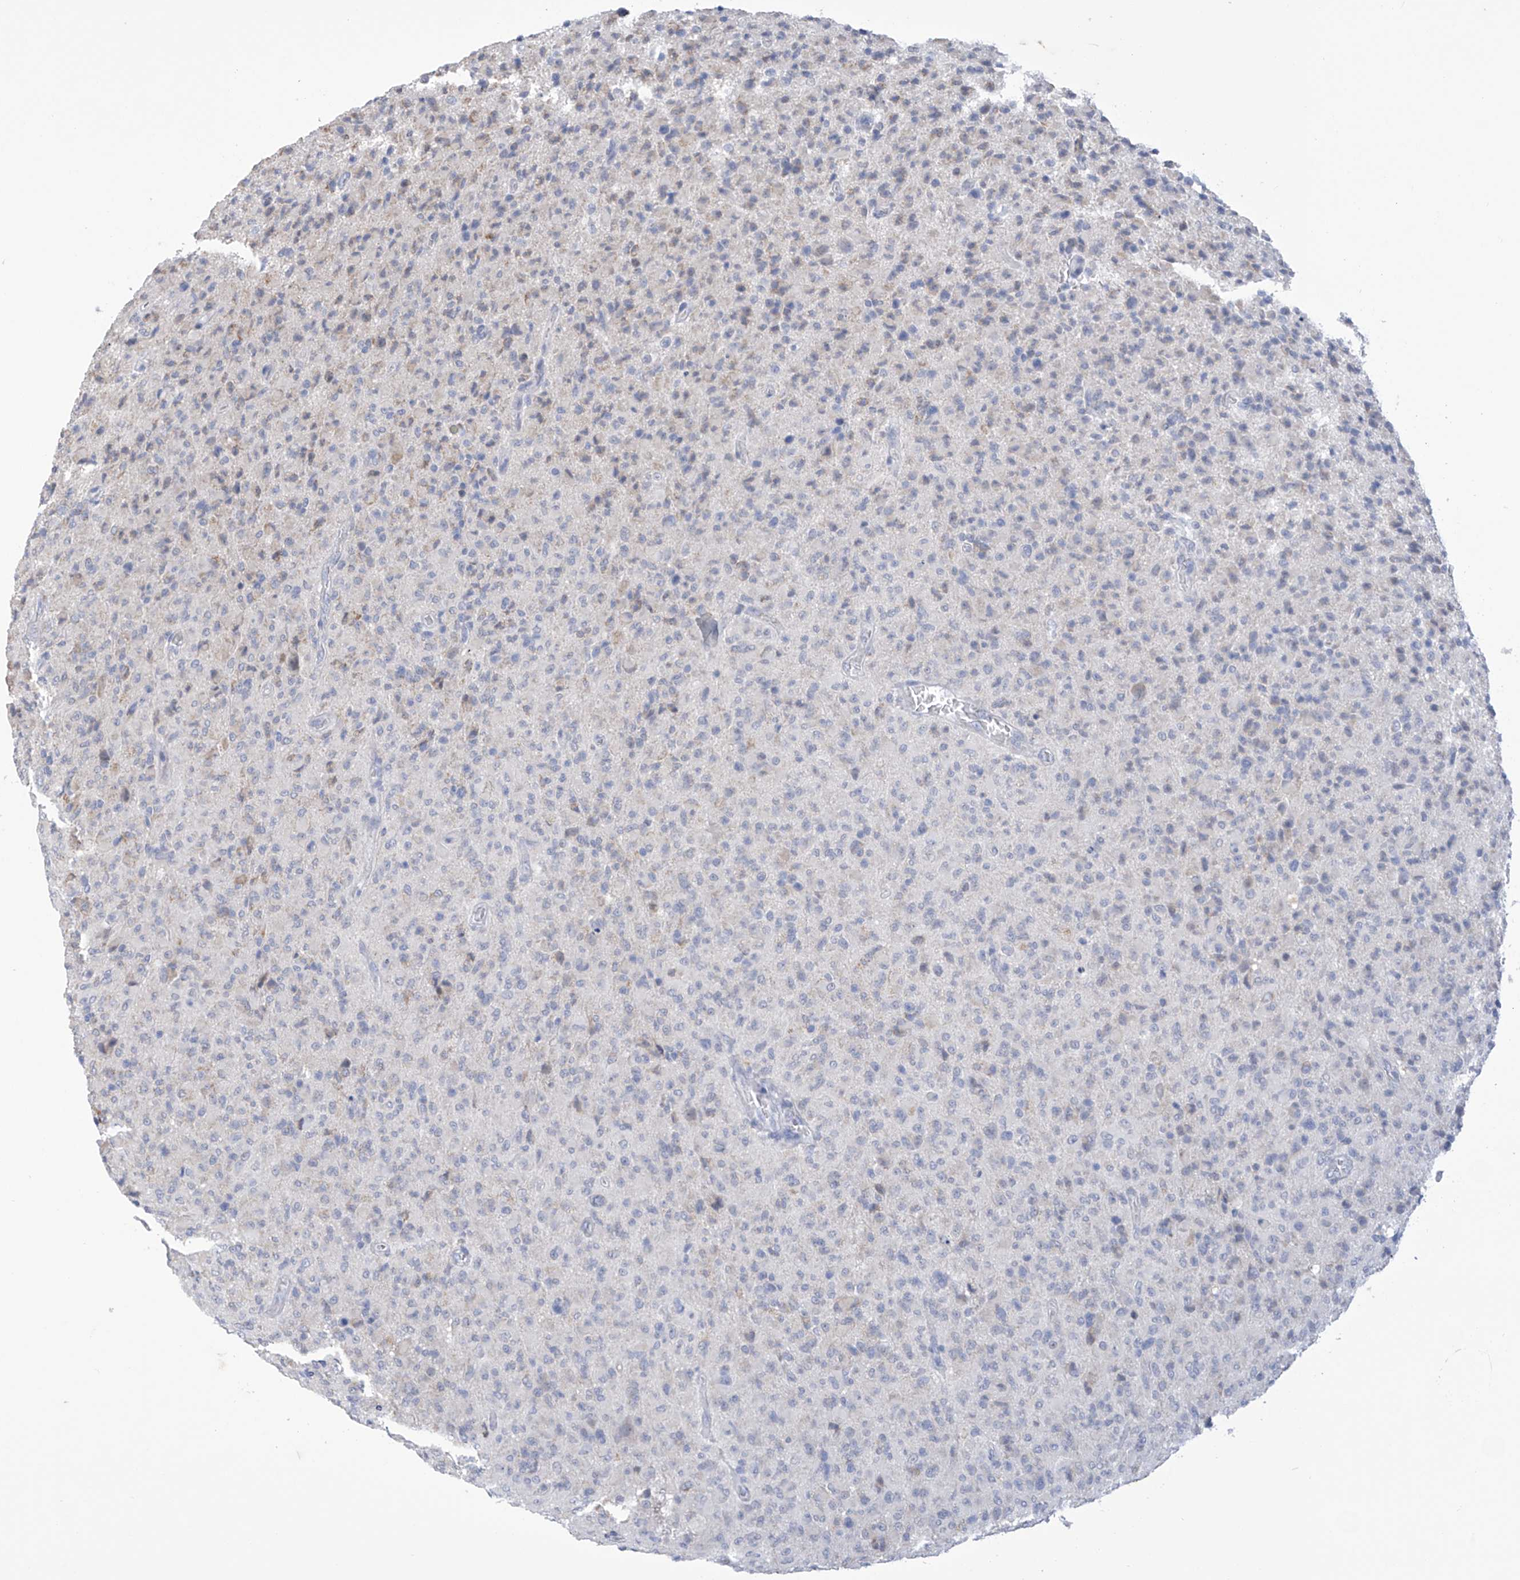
{"staining": {"intensity": "weak", "quantity": "<25%", "location": "cytoplasmic/membranous"}, "tissue": "glioma", "cell_type": "Tumor cells", "image_type": "cancer", "snomed": [{"axis": "morphology", "description": "Glioma, malignant, High grade"}, {"axis": "topography", "description": "Brain"}], "caption": "Immunohistochemistry photomicrograph of neoplastic tissue: glioma stained with DAB (3,3'-diaminobenzidine) exhibits no significant protein staining in tumor cells. (Brightfield microscopy of DAB (3,3'-diaminobenzidine) immunohistochemistry at high magnification).", "gene": "IBA57", "patient": {"sex": "female", "age": 57}}